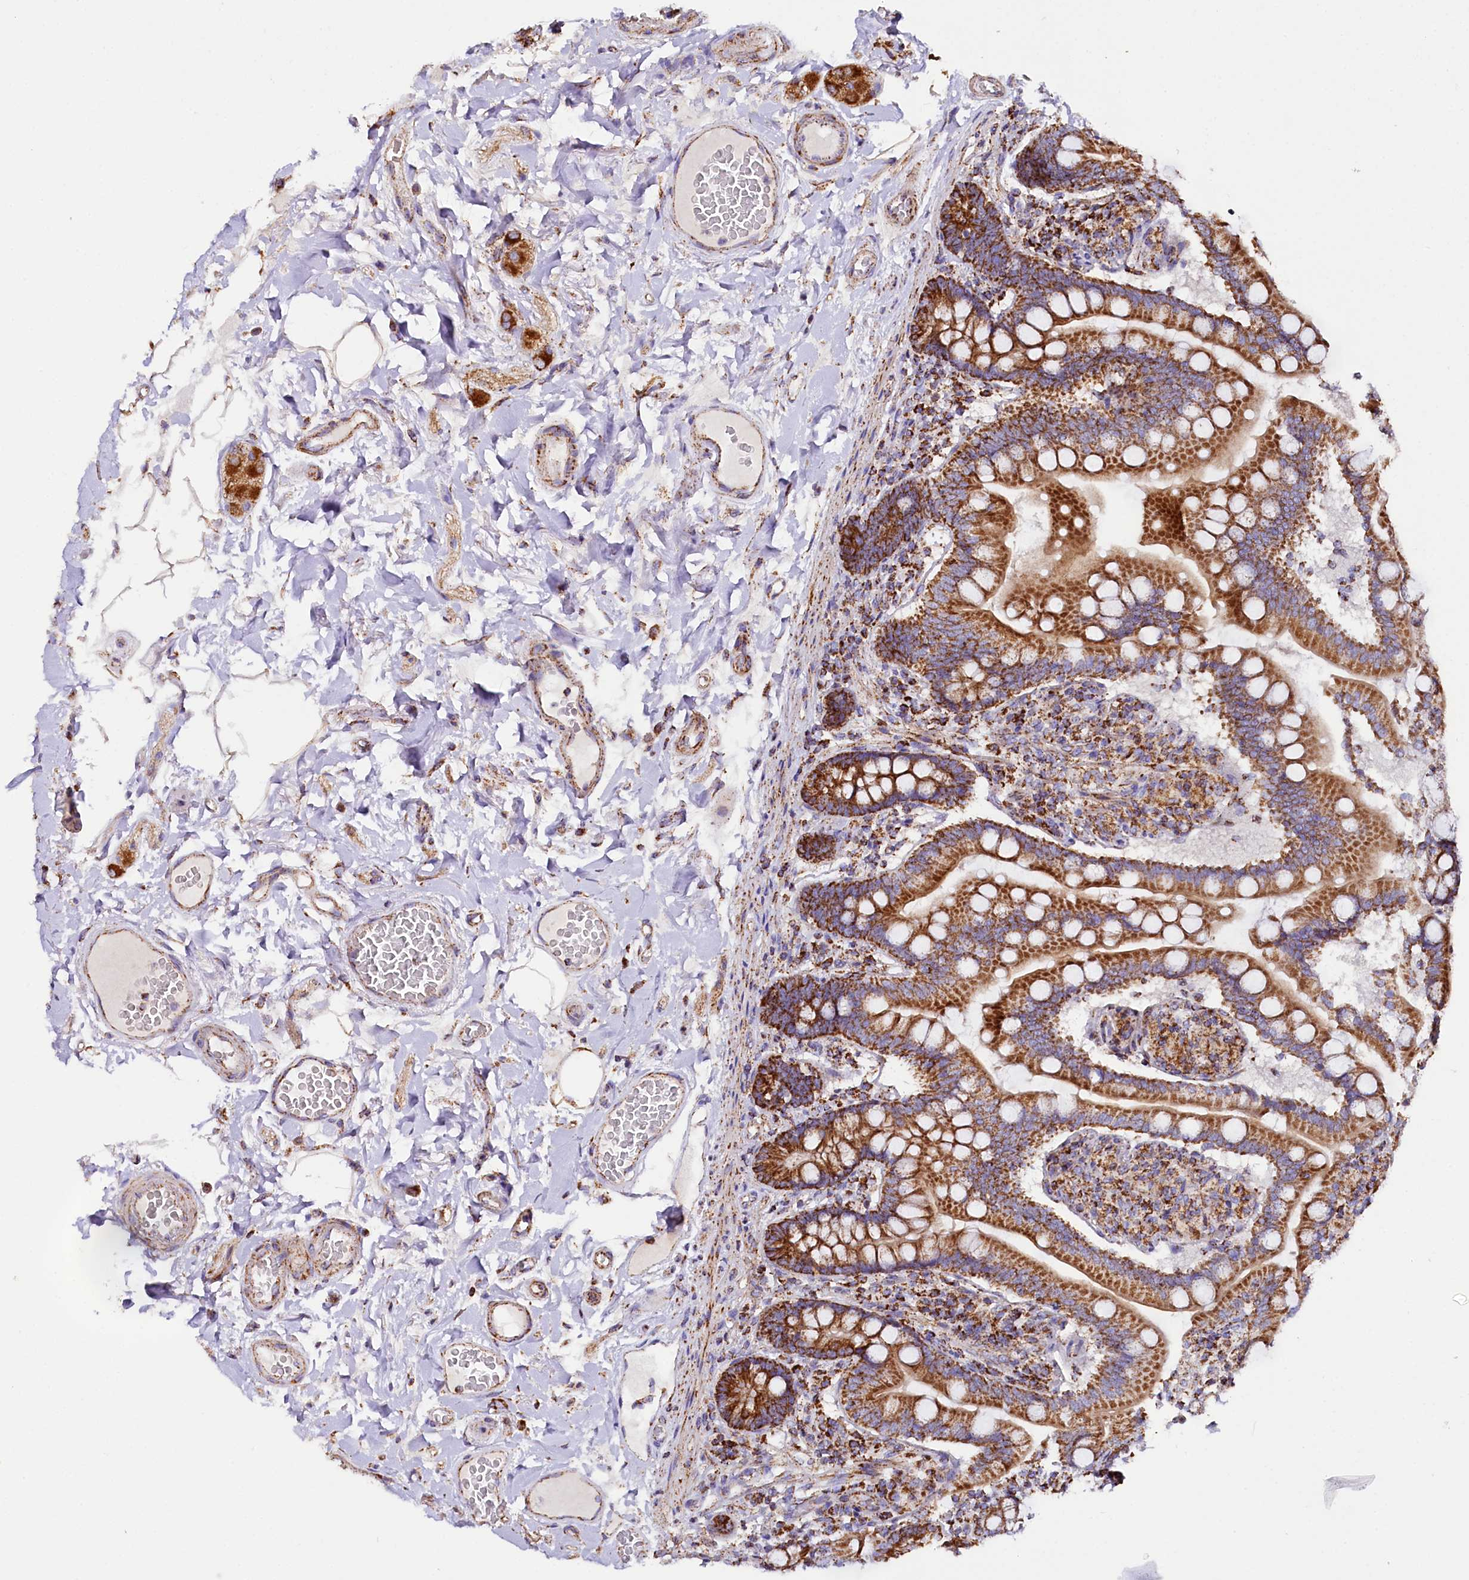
{"staining": {"intensity": "strong", "quantity": ">75%", "location": "cytoplasmic/membranous"}, "tissue": "small intestine", "cell_type": "Glandular cells", "image_type": "normal", "snomed": [{"axis": "morphology", "description": "Normal tissue, NOS"}, {"axis": "topography", "description": "Small intestine"}], "caption": "Glandular cells show high levels of strong cytoplasmic/membranous staining in about >75% of cells in unremarkable small intestine.", "gene": "APLP2", "patient": {"sex": "female", "age": 64}}